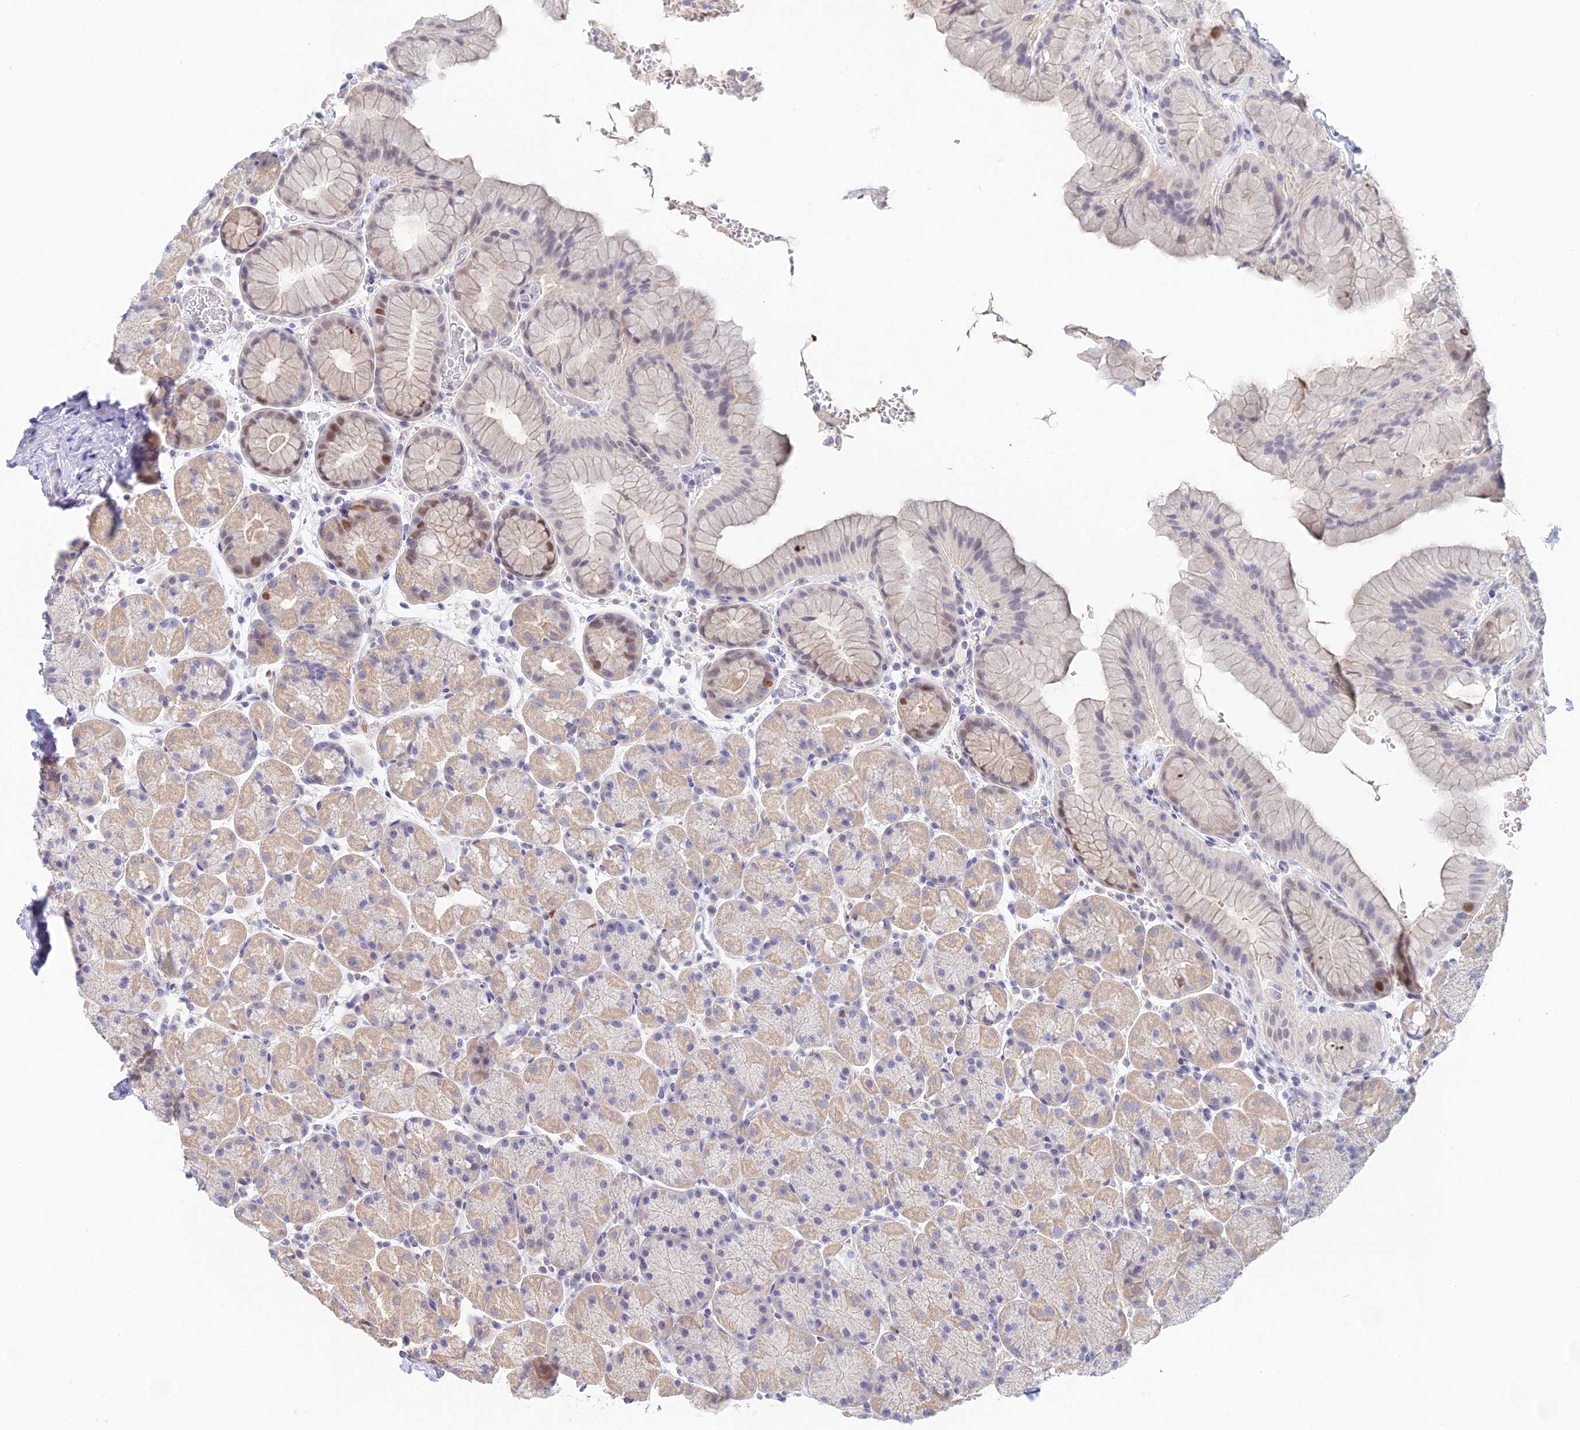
{"staining": {"intensity": "moderate", "quantity": "25%-75%", "location": "cytoplasmic/membranous,nuclear"}, "tissue": "stomach", "cell_type": "Glandular cells", "image_type": "normal", "snomed": [{"axis": "morphology", "description": "Normal tissue, NOS"}, {"axis": "topography", "description": "Stomach, upper"}, {"axis": "topography", "description": "Stomach, lower"}], "caption": "A micrograph of stomach stained for a protein reveals moderate cytoplasmic/membranous,nuclear brown staining in glandular cells. The staining is performed using DAB (3,3'-diaminobenzidine) brown chromogen to label protein expression. The nuclei are counter-stained blue using hematoxylin.", "gene": "MCM2", "patient": {"sex": "male", "age": 67}}